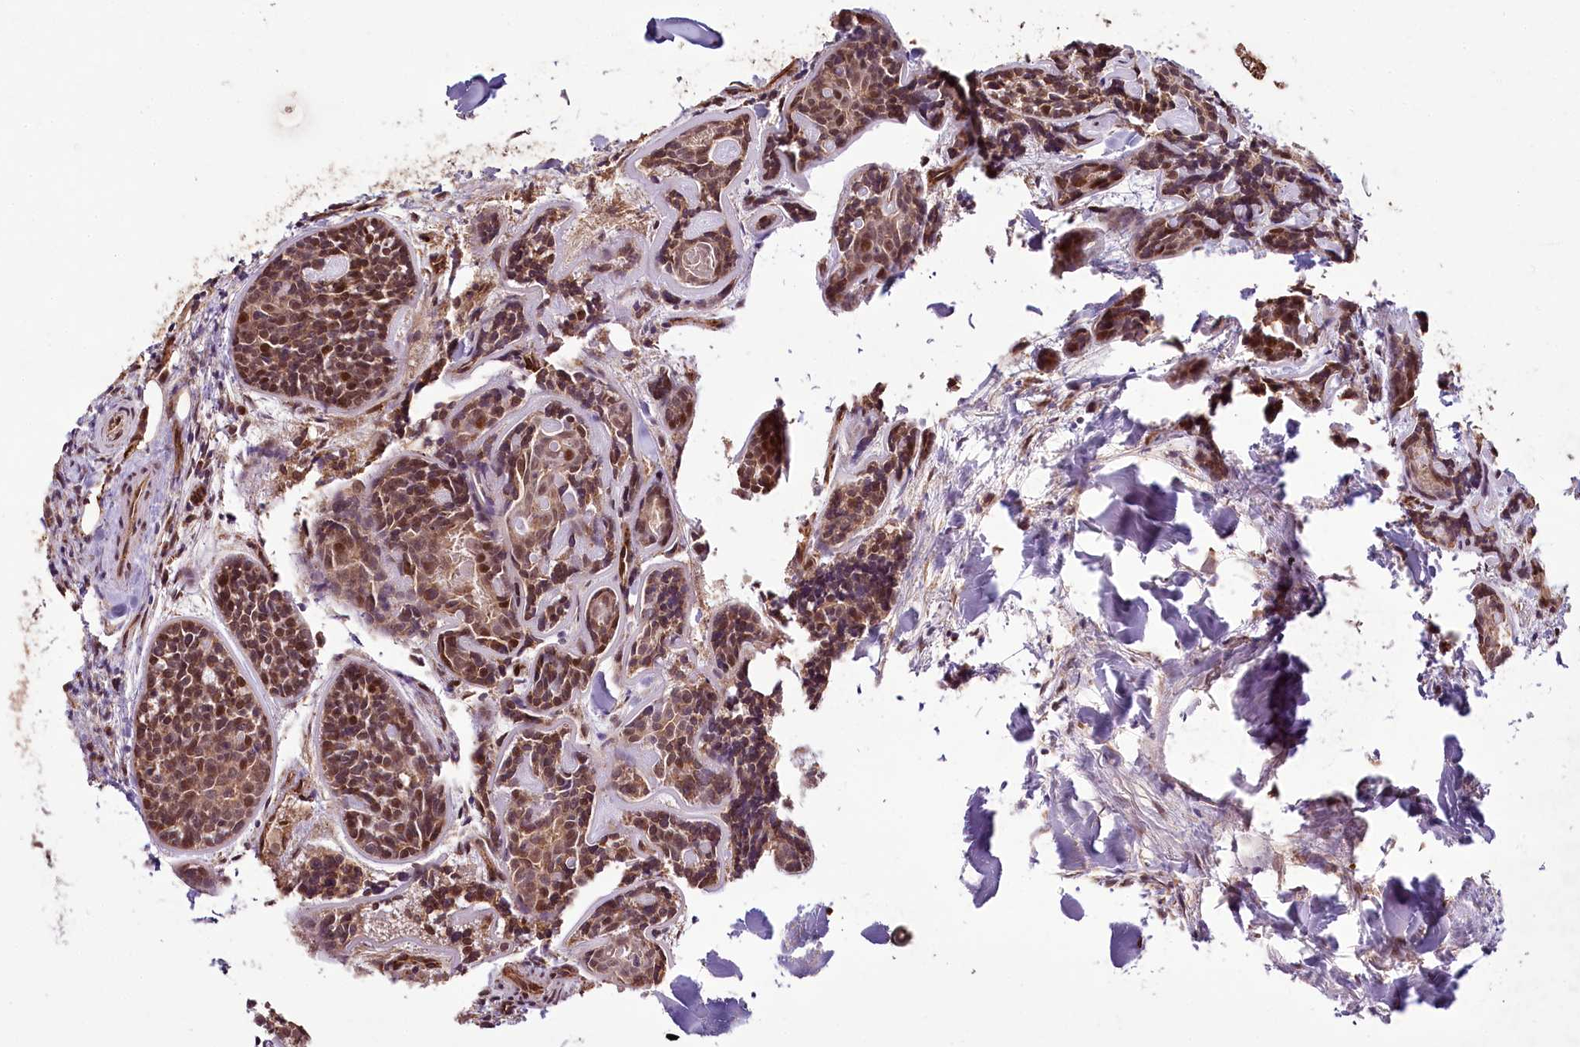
{"staining": {"intensity": "moderate", "quantity": ">75%", "location": "cytoplasmic/membranous,nuclear"}, "tissue": "head and neck cancer", "cell_type": "Tumor cells", "image_type": "cancer", "snomed": [{"axis": "morphology", "description": "Adenocarcinoma, NOS"}, {"axis": "topography", "description": "Salivary gland"}, {"axis": "topography", "description": "Head-Neck"}], "caption": "Immunohistochemical staining of human head and neck adenocarcinoma reveals medium levels of moderate cytoplasmic/membranous and nuclear staining in approximately >75% of tumor cells.", "gene": "ALKBH8", "patient": {"sex": "female", "age": 63}}